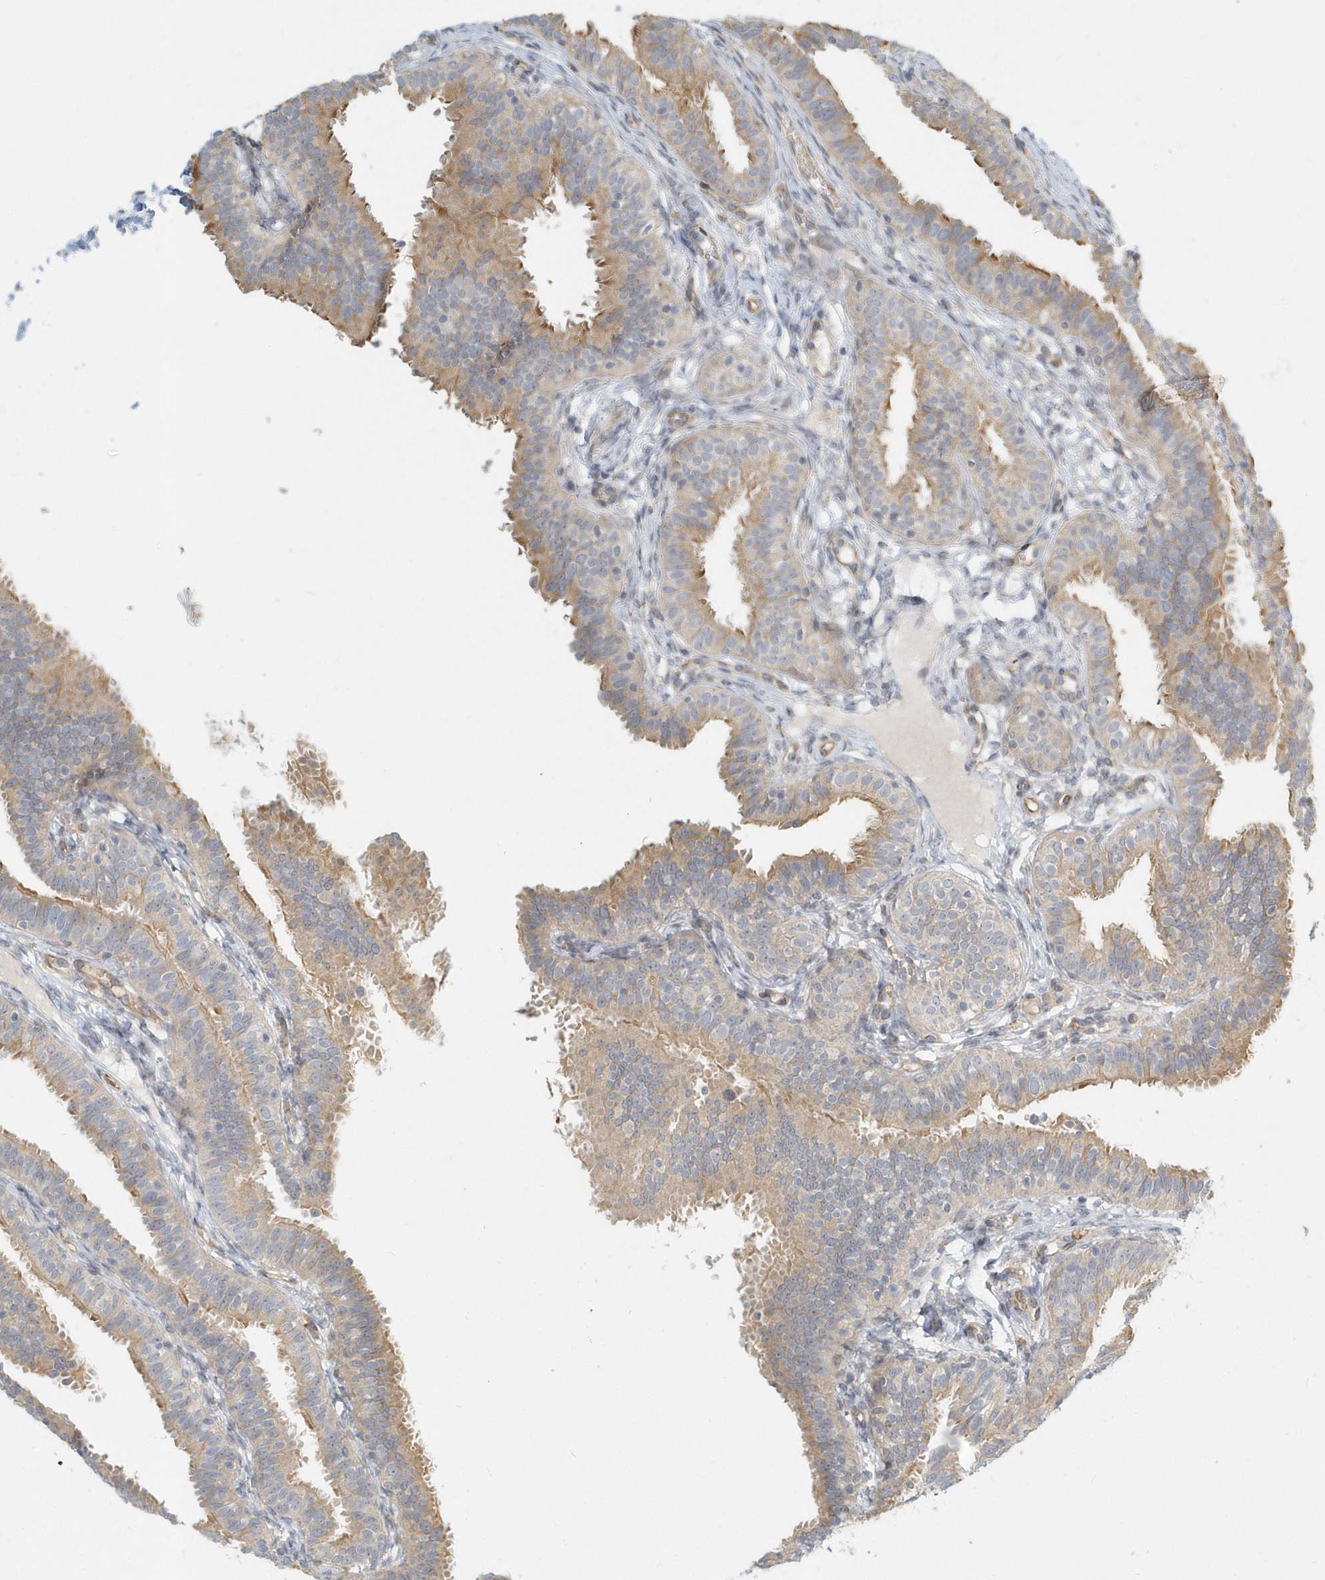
{"staining": {"intensity": "moderate", "quantity": "25%-75%", "location": "cytoplasmic/membranous"}, "tissue": "fallopian tube", "cell_type": "Glandular cells", "image_type": "normal", "snomed": [{"axis": "morphology", "description": "Normal tissue, NOS"}, {"axis": "topography", "description": "Fallopian tube"}], "caption": "The image reveals a brown stain indicating the presence of a protein in the cytoplasmic/membranous of glandular cells in fallopian tube.", "gene": "NAPB", "patient": {"sex": "female", "age": 35}}